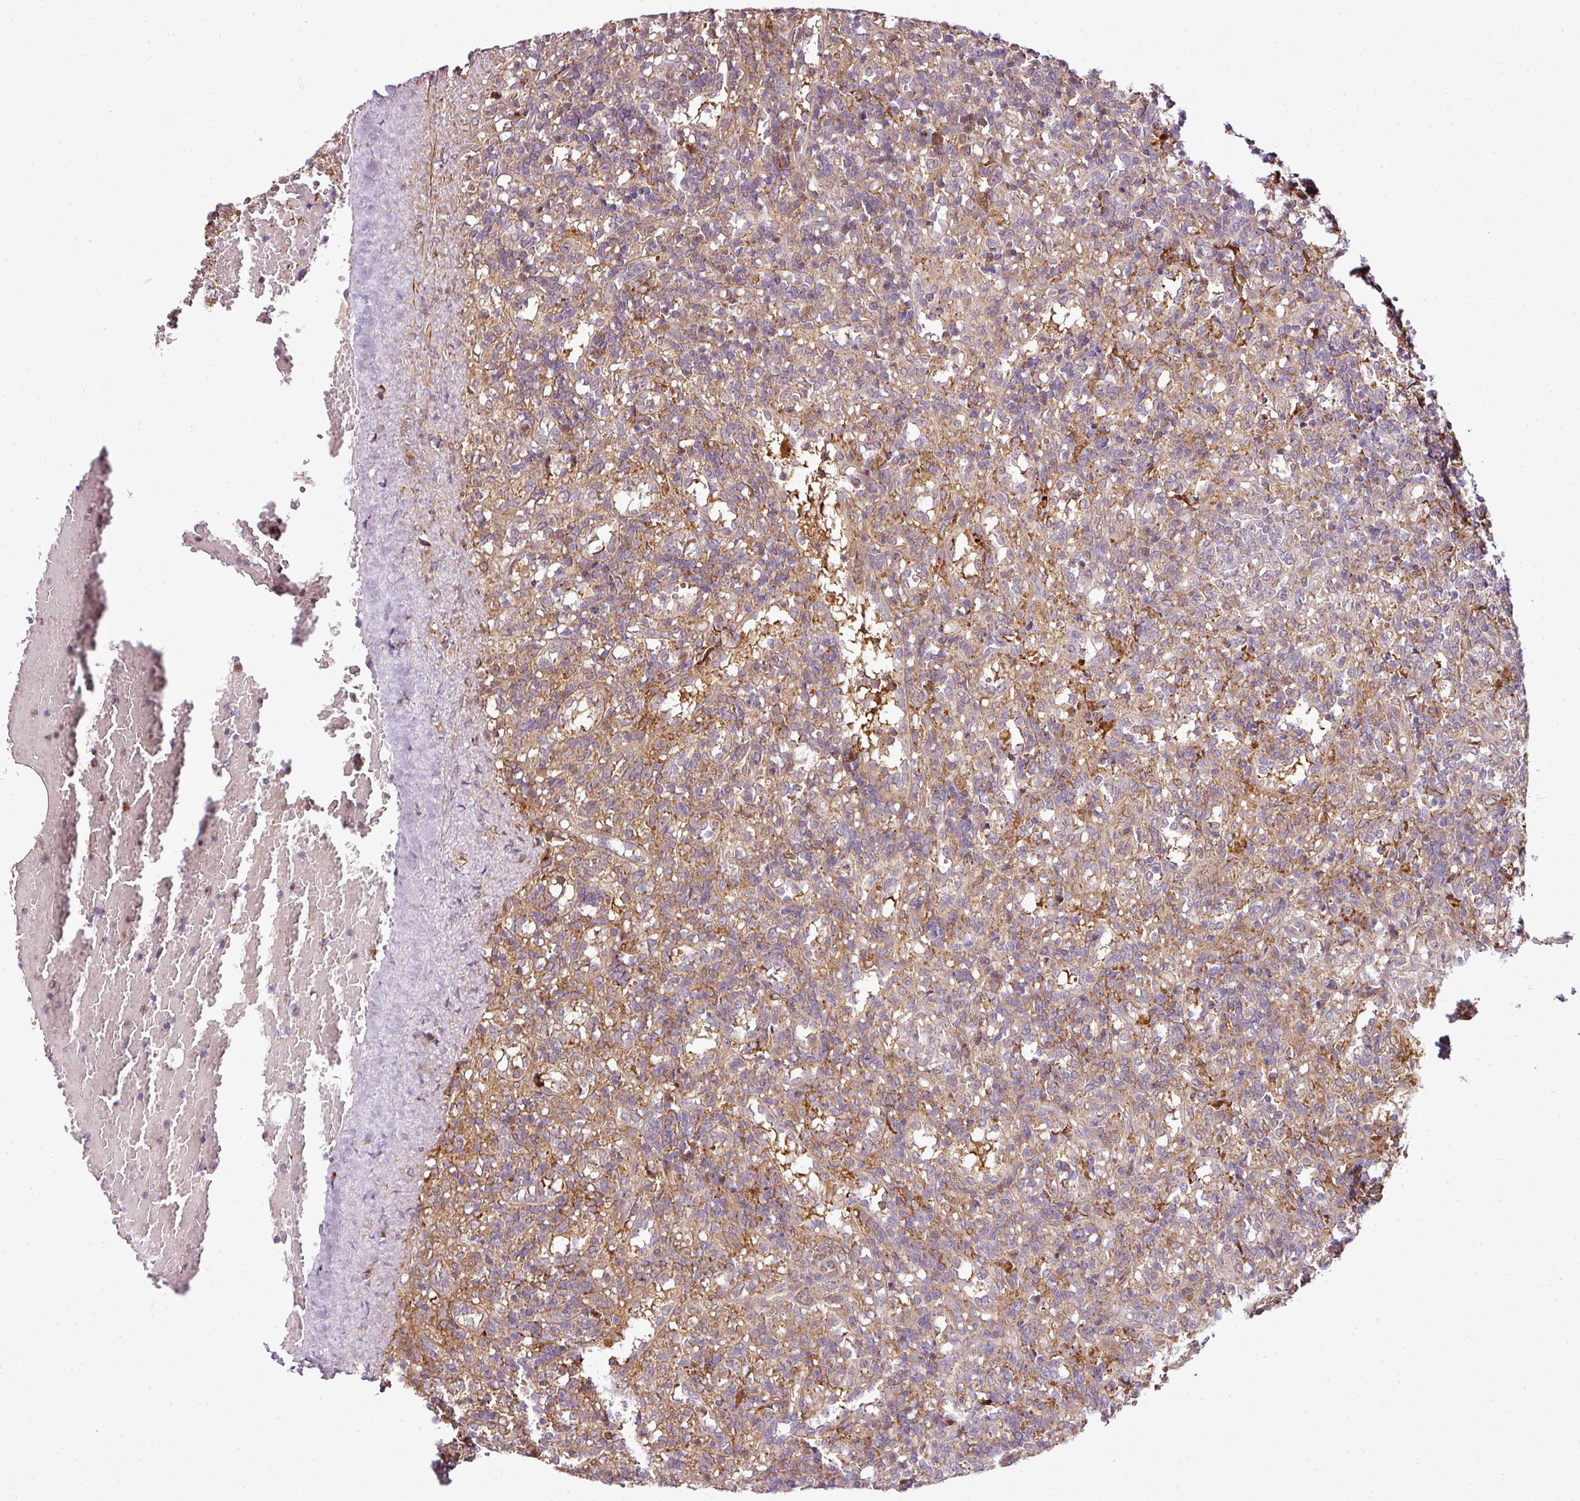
{"staining": {"intensity": "weak", "quantity": ">75%", "location": "cytoplasmic/membranous"}, "tissue": "lymphoma", "cell_type": "Tumor cells", "image_type": "cancer", "snomed": [{"axis": "morphology", "description": "Malignant lymphoma, non-Hodgkin's type, Low grade"}, {"axis": "topography", "description": "Spleen"}], "caption": "Human low-grade malignant lymphoma, non-Hodgkin's type stained with a protein marker displays weak staining in tumor cells.", "gene": "ATAT1", "patient": {"sex": "male", "age": 67}}